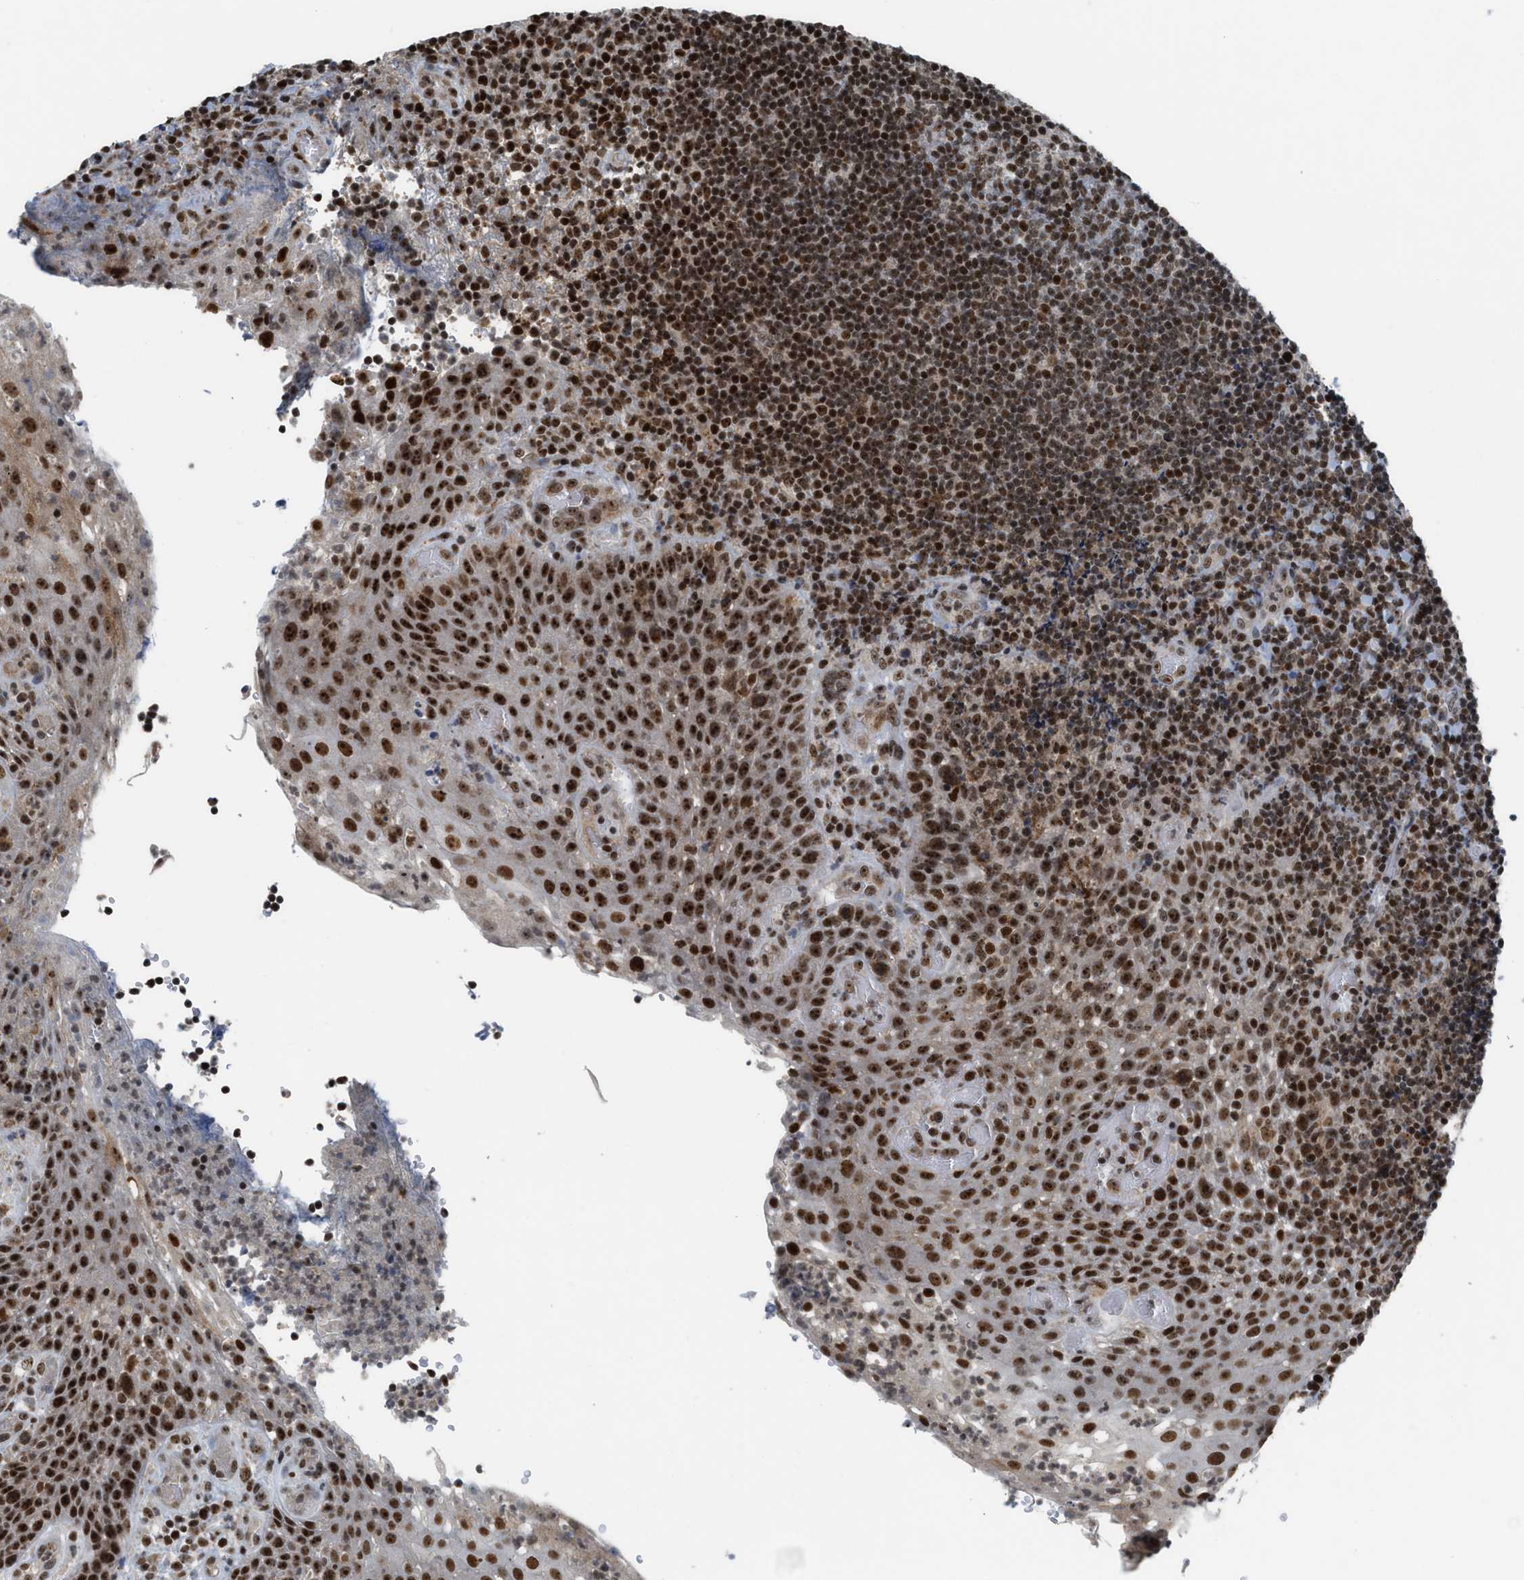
{"staining": {"intensity": "strong", "quantity": ">75%", "location": "nuclear"}, "tissue": "lymphoma", "cell_type": "Tumor cells", "image_type": "cancer", "snomed": [{"axis": "morphology", "description": "Malignant lymphoma, non-Hodgkin's type, High grade"}, {"axis": "topography", "description": "Tonsil"}], "caption": "Brown immunohistochemical staining in lymphoma exhibits strong nuclear expression in about >75% of tumor cells. The staining was performed using DAB to visualize the protein expression in brown, while the nuclei were stained in blue with hematoxylin (Magnification: 20x).", "gene": "RAD51B", "patient": {"sex": "female", "age": 36}}